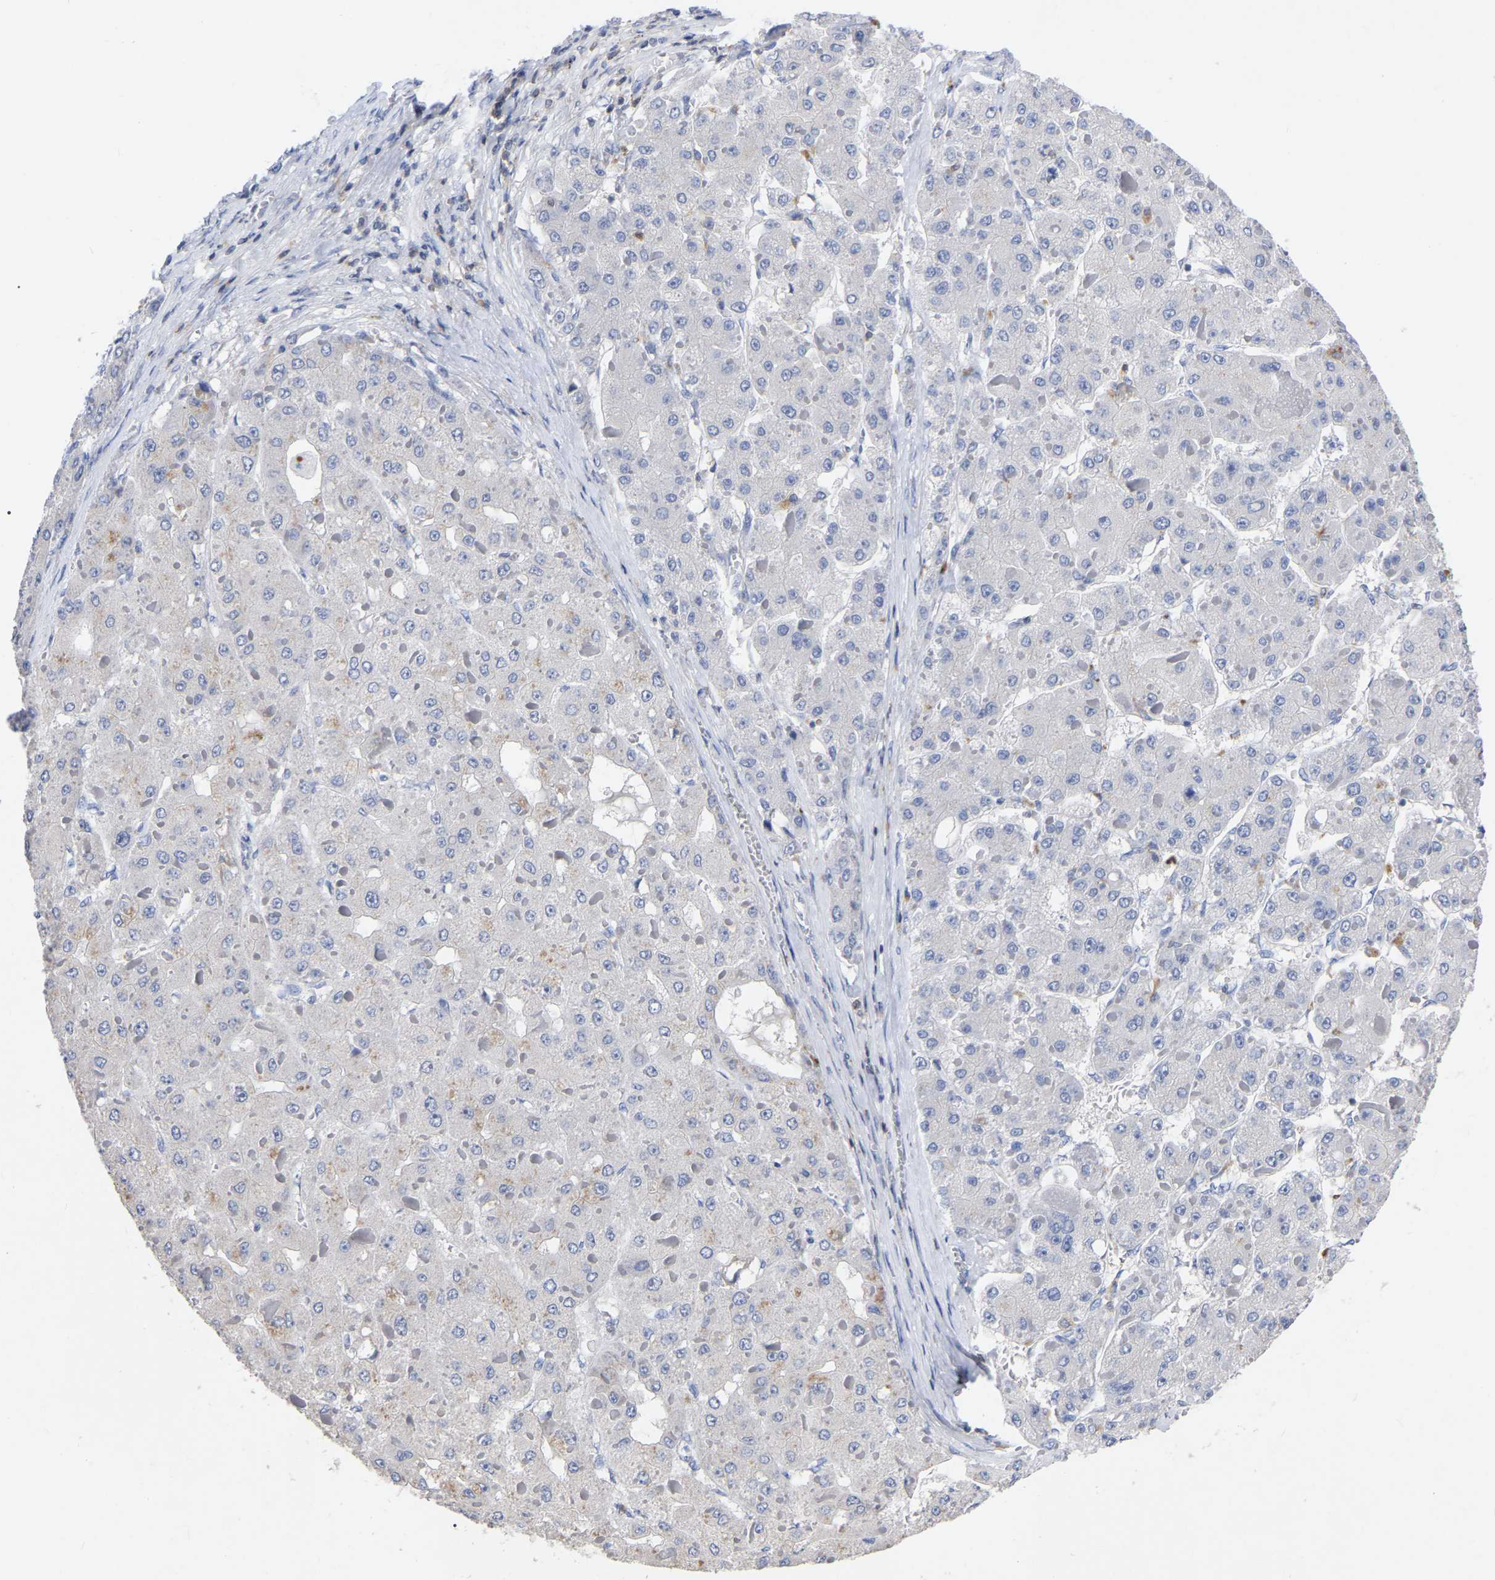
{"staining": {"intensity": "negative", "quantity": "none", "location": "none"}, "tissue": "liver cancer", "cell_type": "Tumor cells", "image_type": "cancer", "snomed": [{"axis": "morphology", "description": "Carcinoma, Hepatocellular, NOS"}, {"axis": "topography", "description": "Liver"}], "caption": "Tumor cells are negative for protein expression in human hepatocellular carcinoma (liver).", "gene": "PTPN7", "patient": {"sex": "female", "age": 73}}